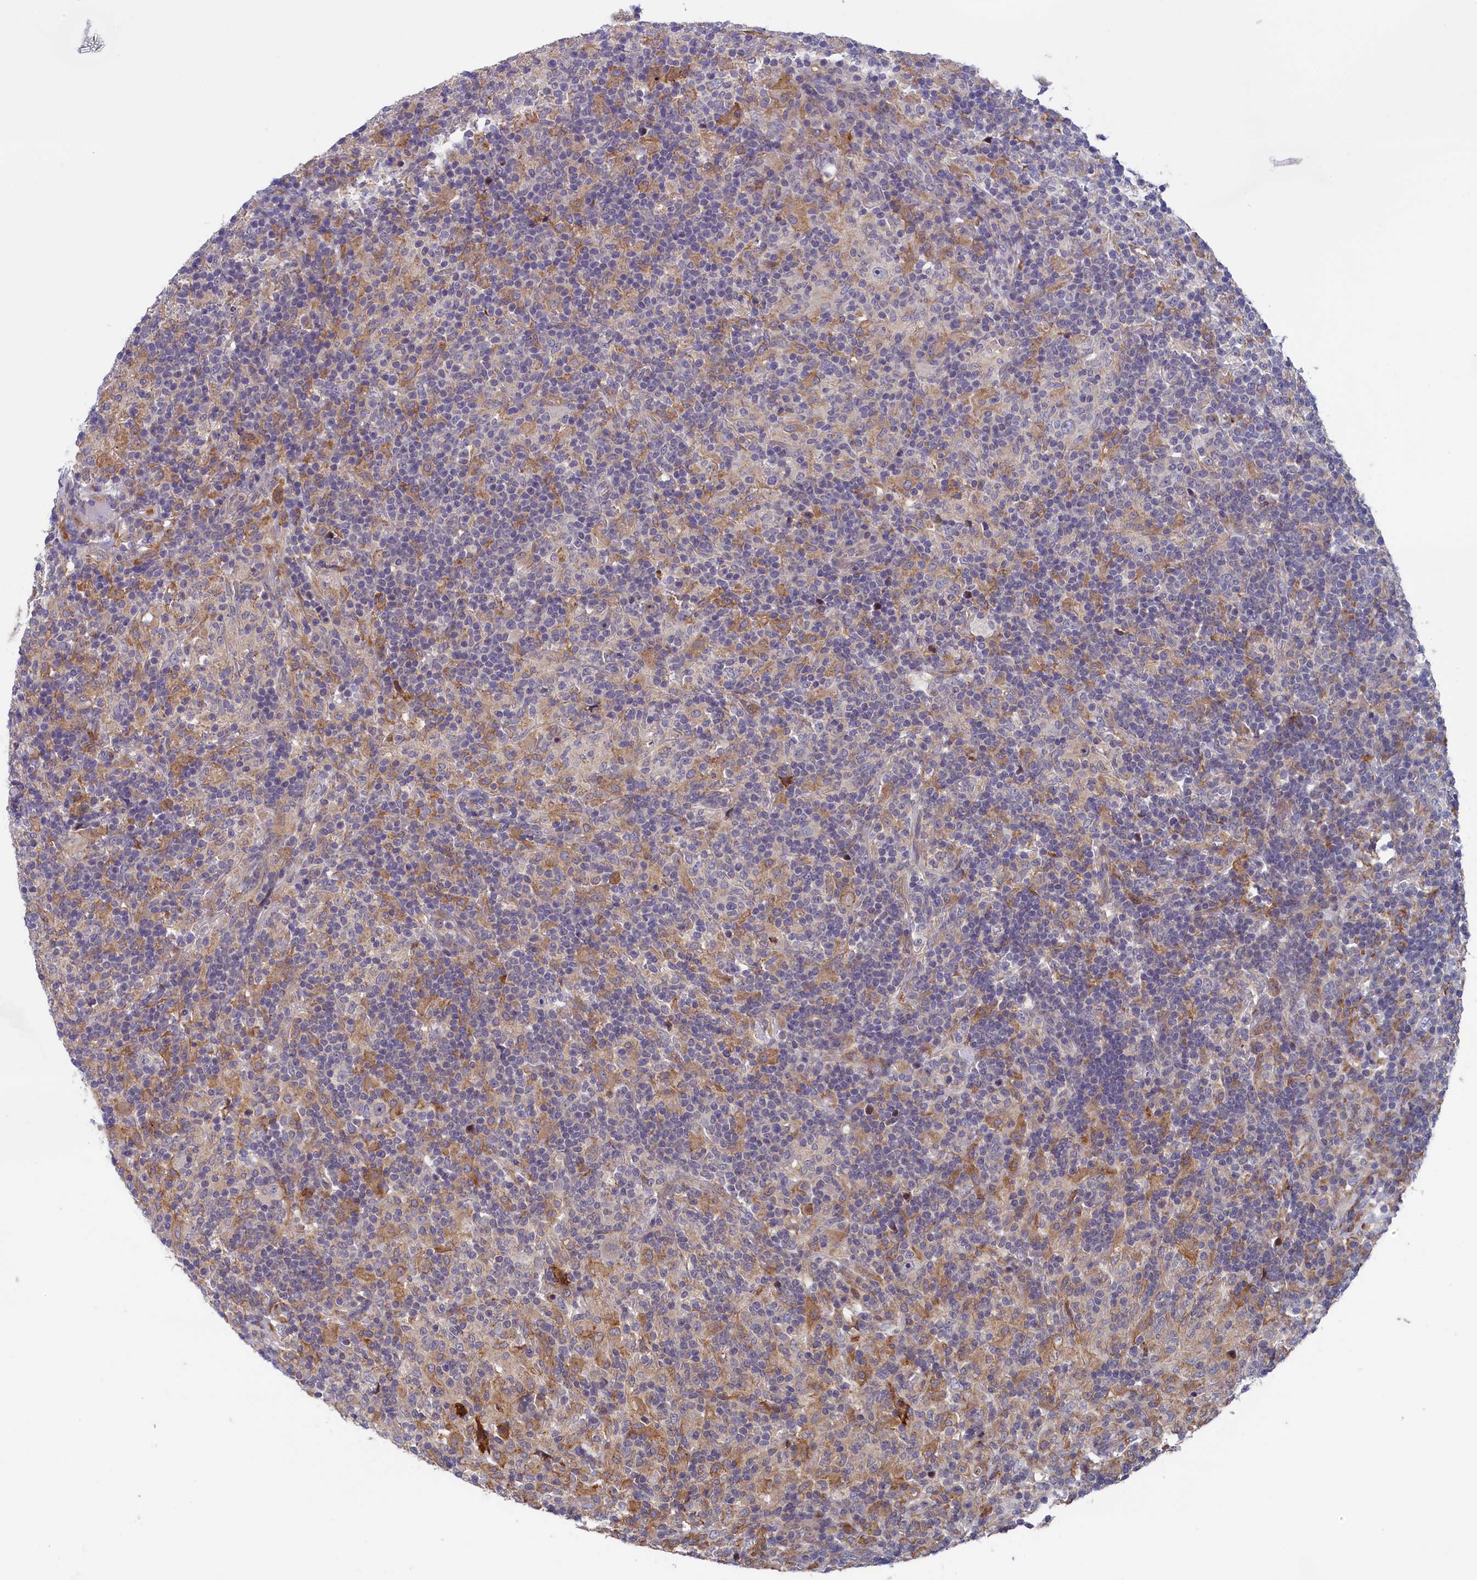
{"staining": {"intensity": "negative", "quantity": "none", "location": "none"}, "tissue": "lymphoma", "cell_type": "Tumor cells", "image_type": "cancer", "snomed": [{"axis": "morphology", "description": "Hodgkin's disease, NOS"}, {"axis": "topography", "description": "Lymph node"}], "caption": "An immunohistochemistry image of Hodgkin's disease is shown. There is no staining in tumor cells of Hodgkin's disease.", "gene": "ANKRD39", "patient": {"sex": "male", "age": 70}}